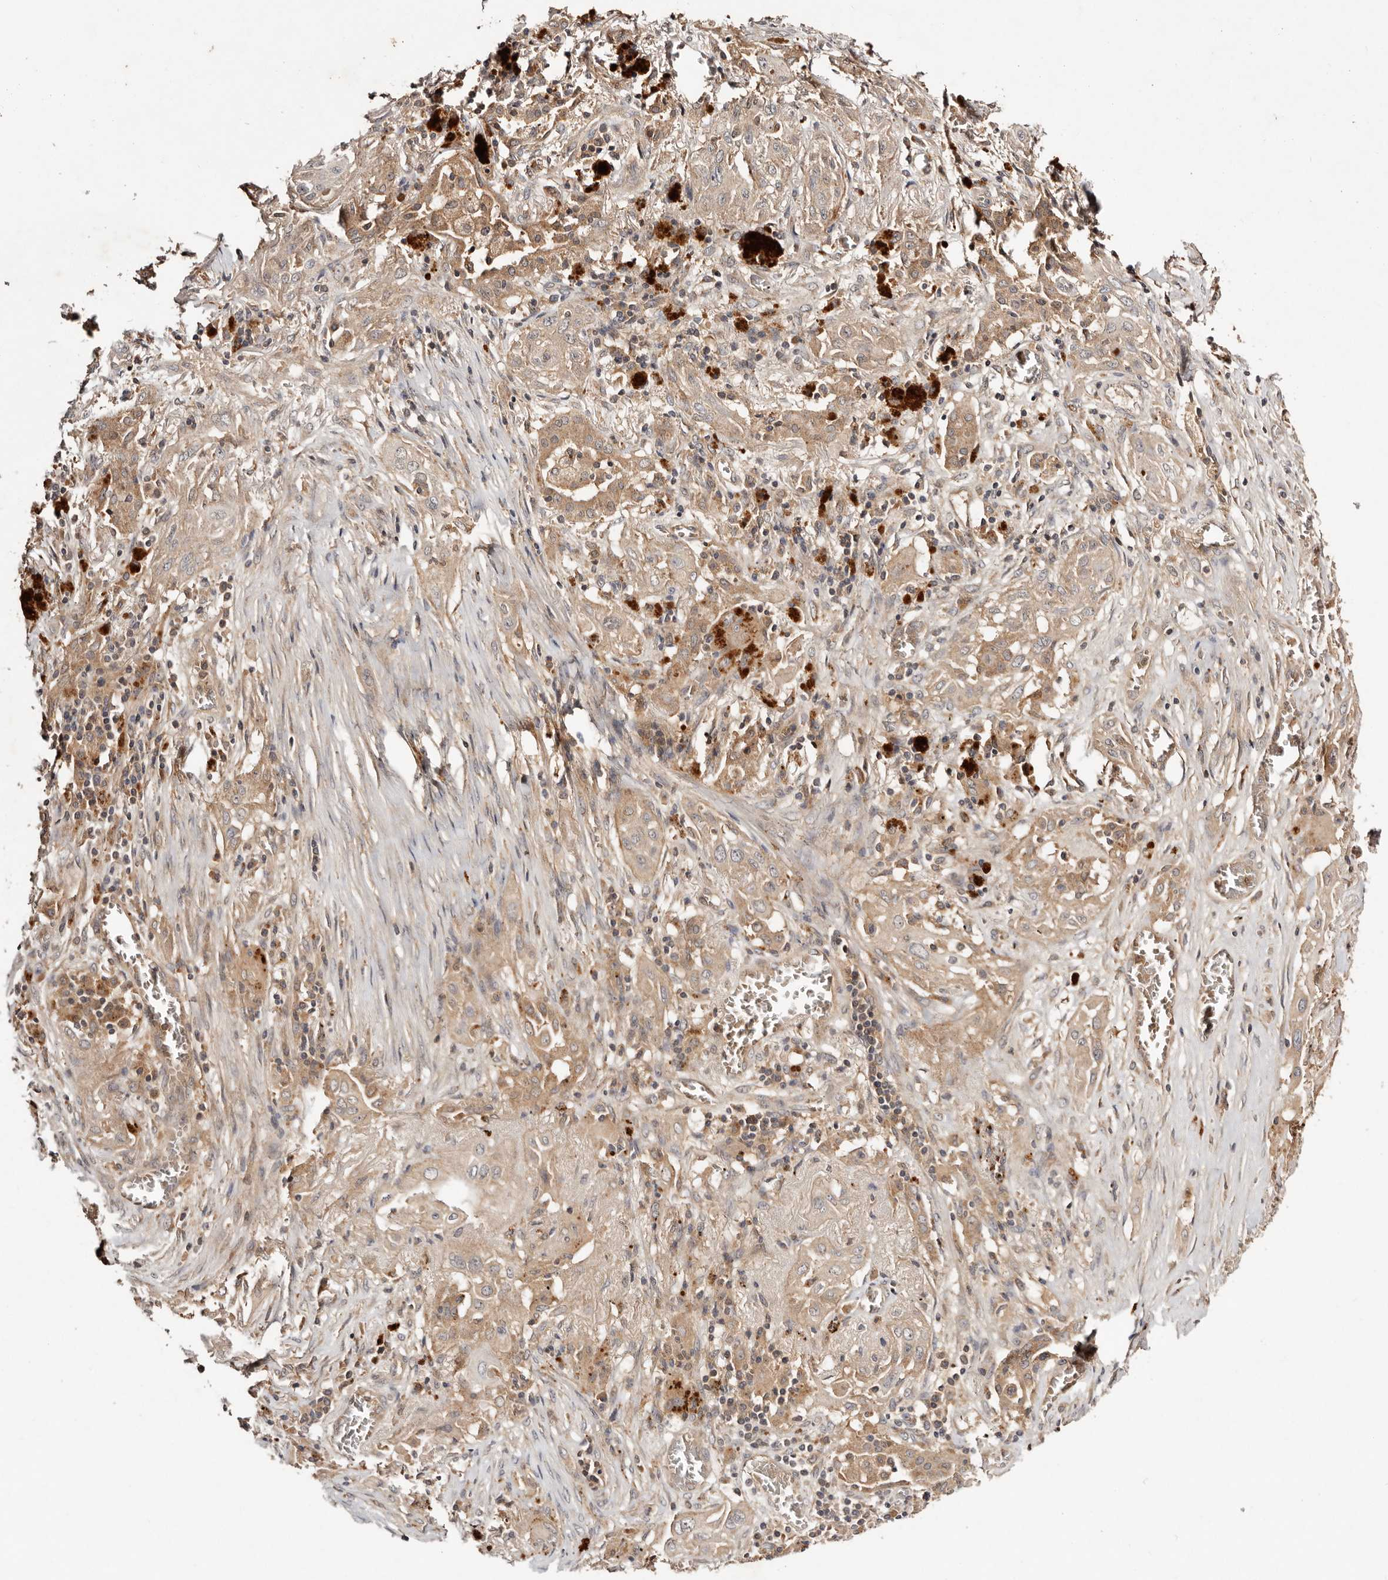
{"staining": {"intensity": "weak", "quantity": ">75%", "location": "cytoplasmic/membranous"}, "tissue": "lung cancer", "cell_type": "Tumor cells", "image_type": "cancer", "snomed": [{"axis": "morphology", "description": "Squamous cell carcinoma, NOS"}, {"axis": "topography", "description": "Lung"}], "caption": "An image showing weak cytoplasmic/membranous staining in about >75% of tumor cells in squamous cell carcinoma (lung), as visualized by brown immunohistochemical staining.", "gene": "PKIB", "patient": {"sex": "female", "age": 47}}